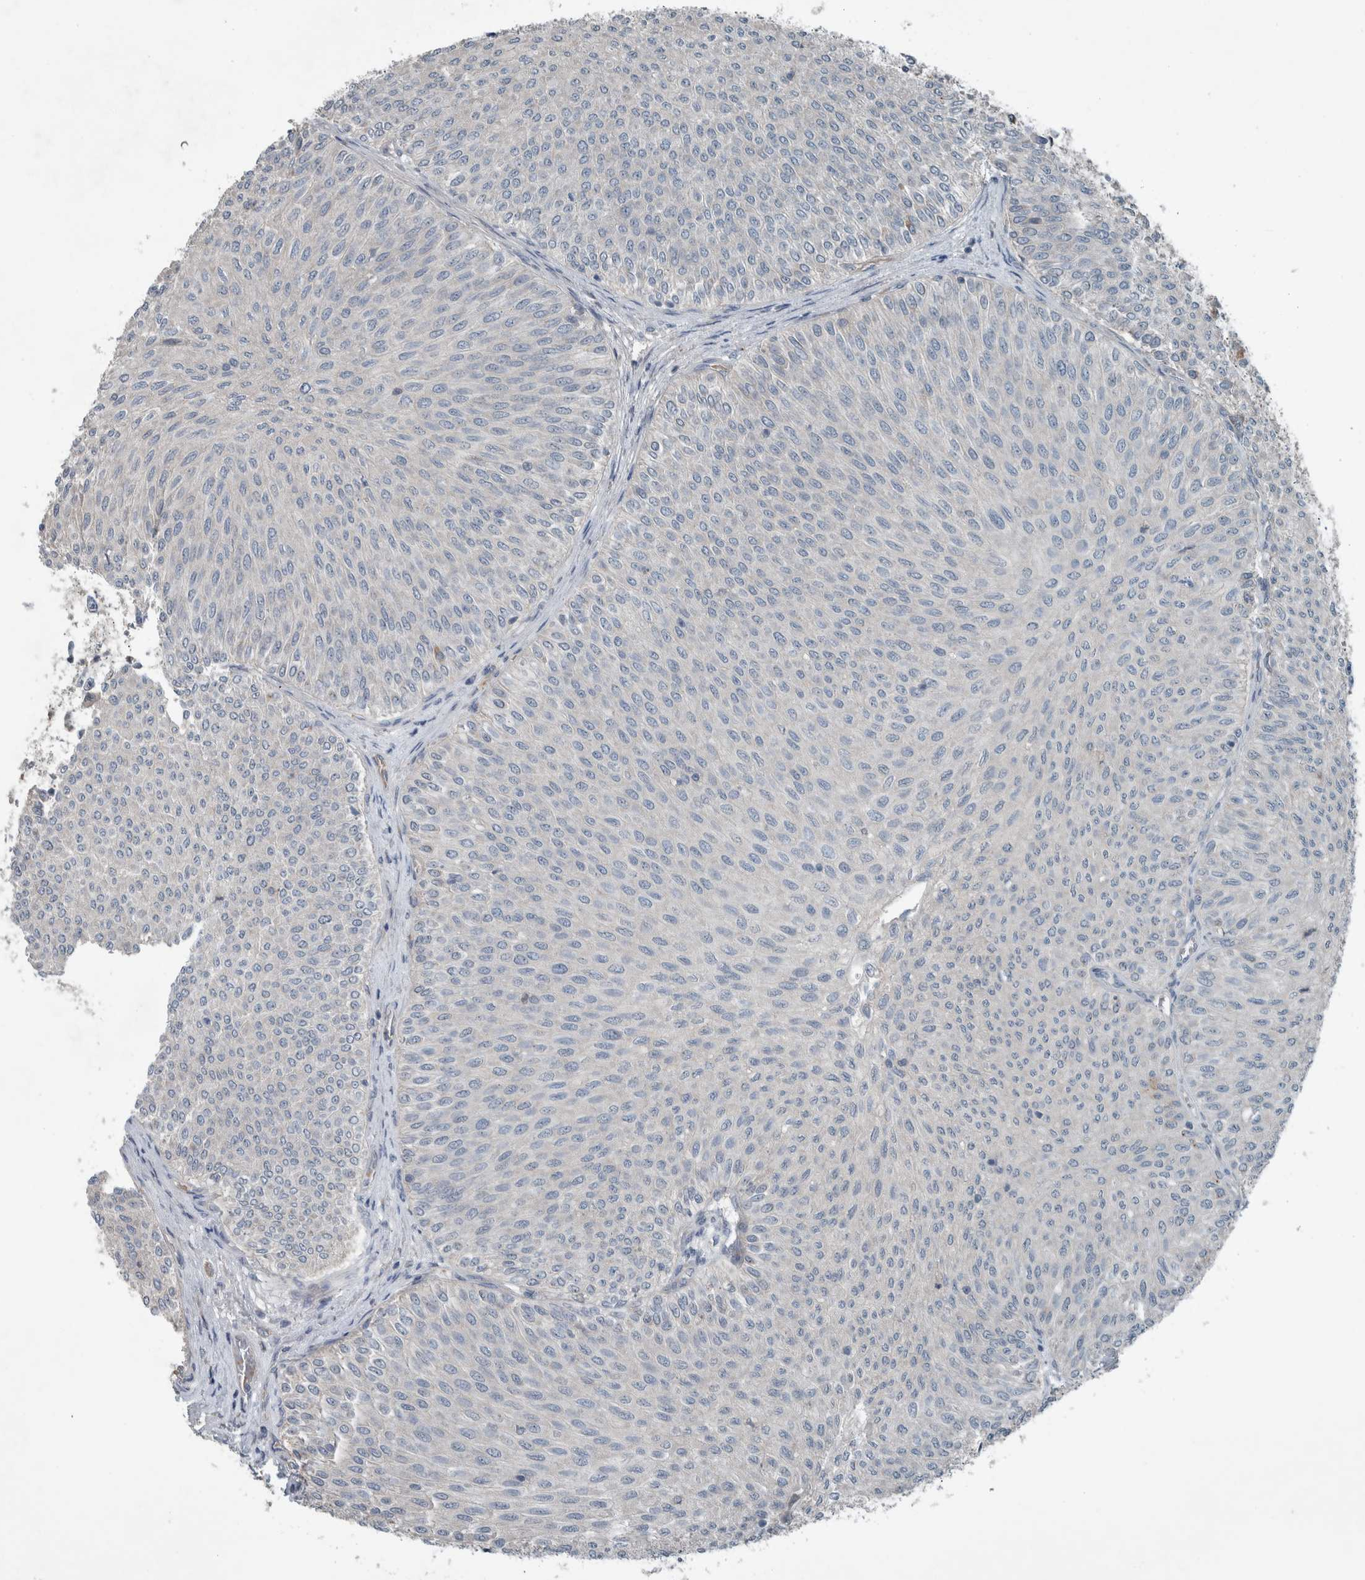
{"staining": {"intensity": "negative", "quantity": "none", "location": "none"}, "tissue": "urothelial cancer", "cell_type": "Tumor cells", "image_type": "cancer", "snomed": [{"axis": "morphology", "description": "Urothelial carcinoma, Low grade"}, {"axis": "topography", "description": "Urinary bladder"}], "caption": "This image is of low-grade urothelial carcinoma stained with IHC to label a protein in brown with the nuclei are counter-stained blue. There is no expression in tumor cells. (DAB (3,3'-diaminobenzidine) immunohistochemistry (IHC) visualized using brightfield microscopy, high magnification).", "gene": "JADE2", "patient": {"sex": "male", "age": 78}}